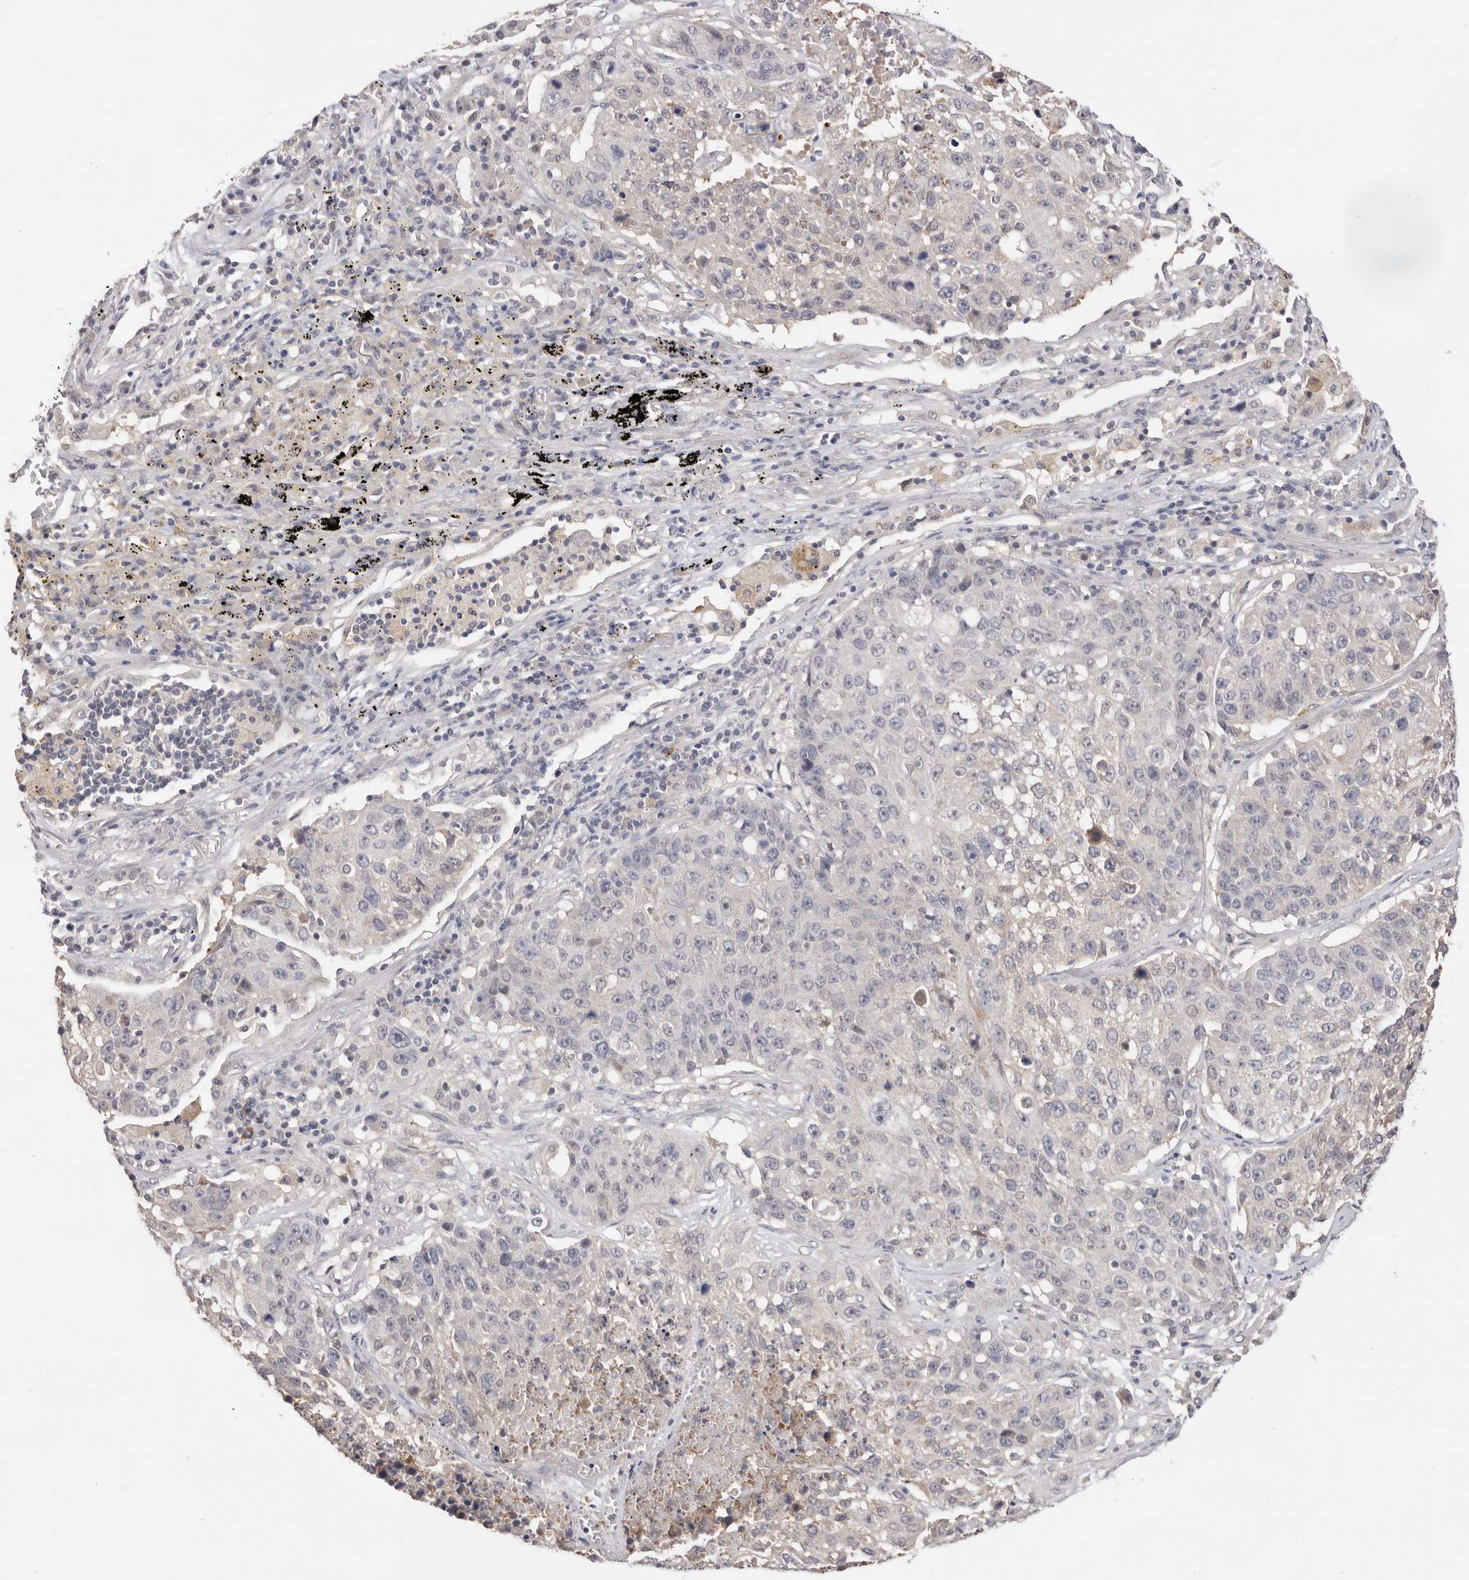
{"staining": {"intensity": "negative", "quantity": "none", "location": "none"}, "tissue": "lung cancer", "cell_type": "Tumor cells", "image_type": "cancer", "snomed": [{"axis": "morphology", "description": "Squamous cell carcinoma, NOS"}, {"axis": "topography", "description": "Lung"}], "caption": "IHC micrograph of lung cancer (squamous cell carcinoma) stained for a protein (brown), which displays no staining in tumor cells.", "gene": "DOP1A", "patient": {"sex": "male", "age": 61}}